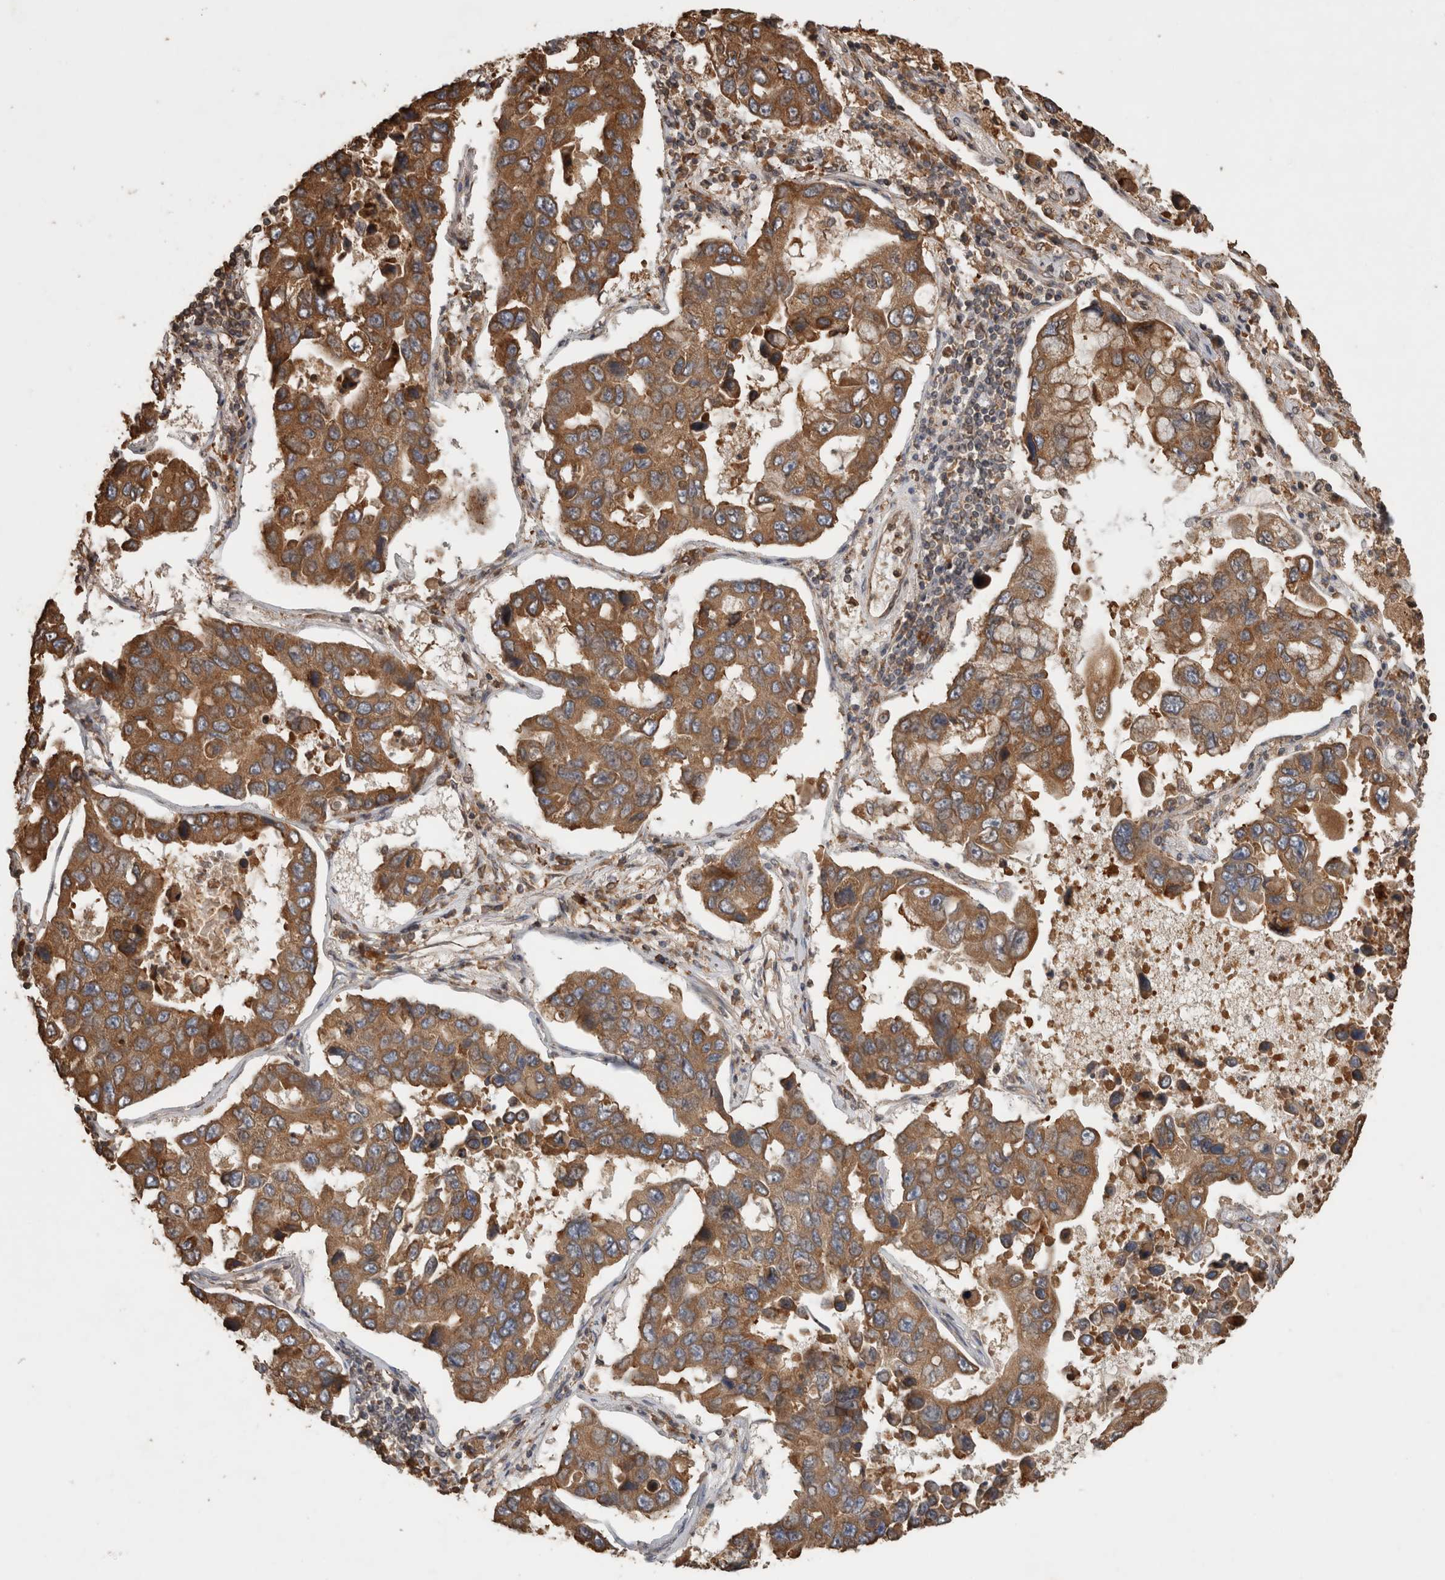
{"staining": {"intensity": "moderate", "quantity": ">75%", "location": "cytoplasmic/membranous"}, "tissue": "lung cancer", "cell_type": "Tumor cells", "image_type": "cancer", "snomed": [{"axis": "morphology", "description": "Adenocarcinoma, NOS"}, {"axis": "topography", "description": "Lung"}], "caption": "A photomicrograph of human lung cancer stained for a protein exhibits moderate cytoplasmic/membranous brown staining in tumor cells. Using DAB (brown) and hematoxylin (blue) stains, captured at high magnification using brightfield microscopy.", "gene": "OTUD7B", "patient": {"sex": "male", "age": 64}}